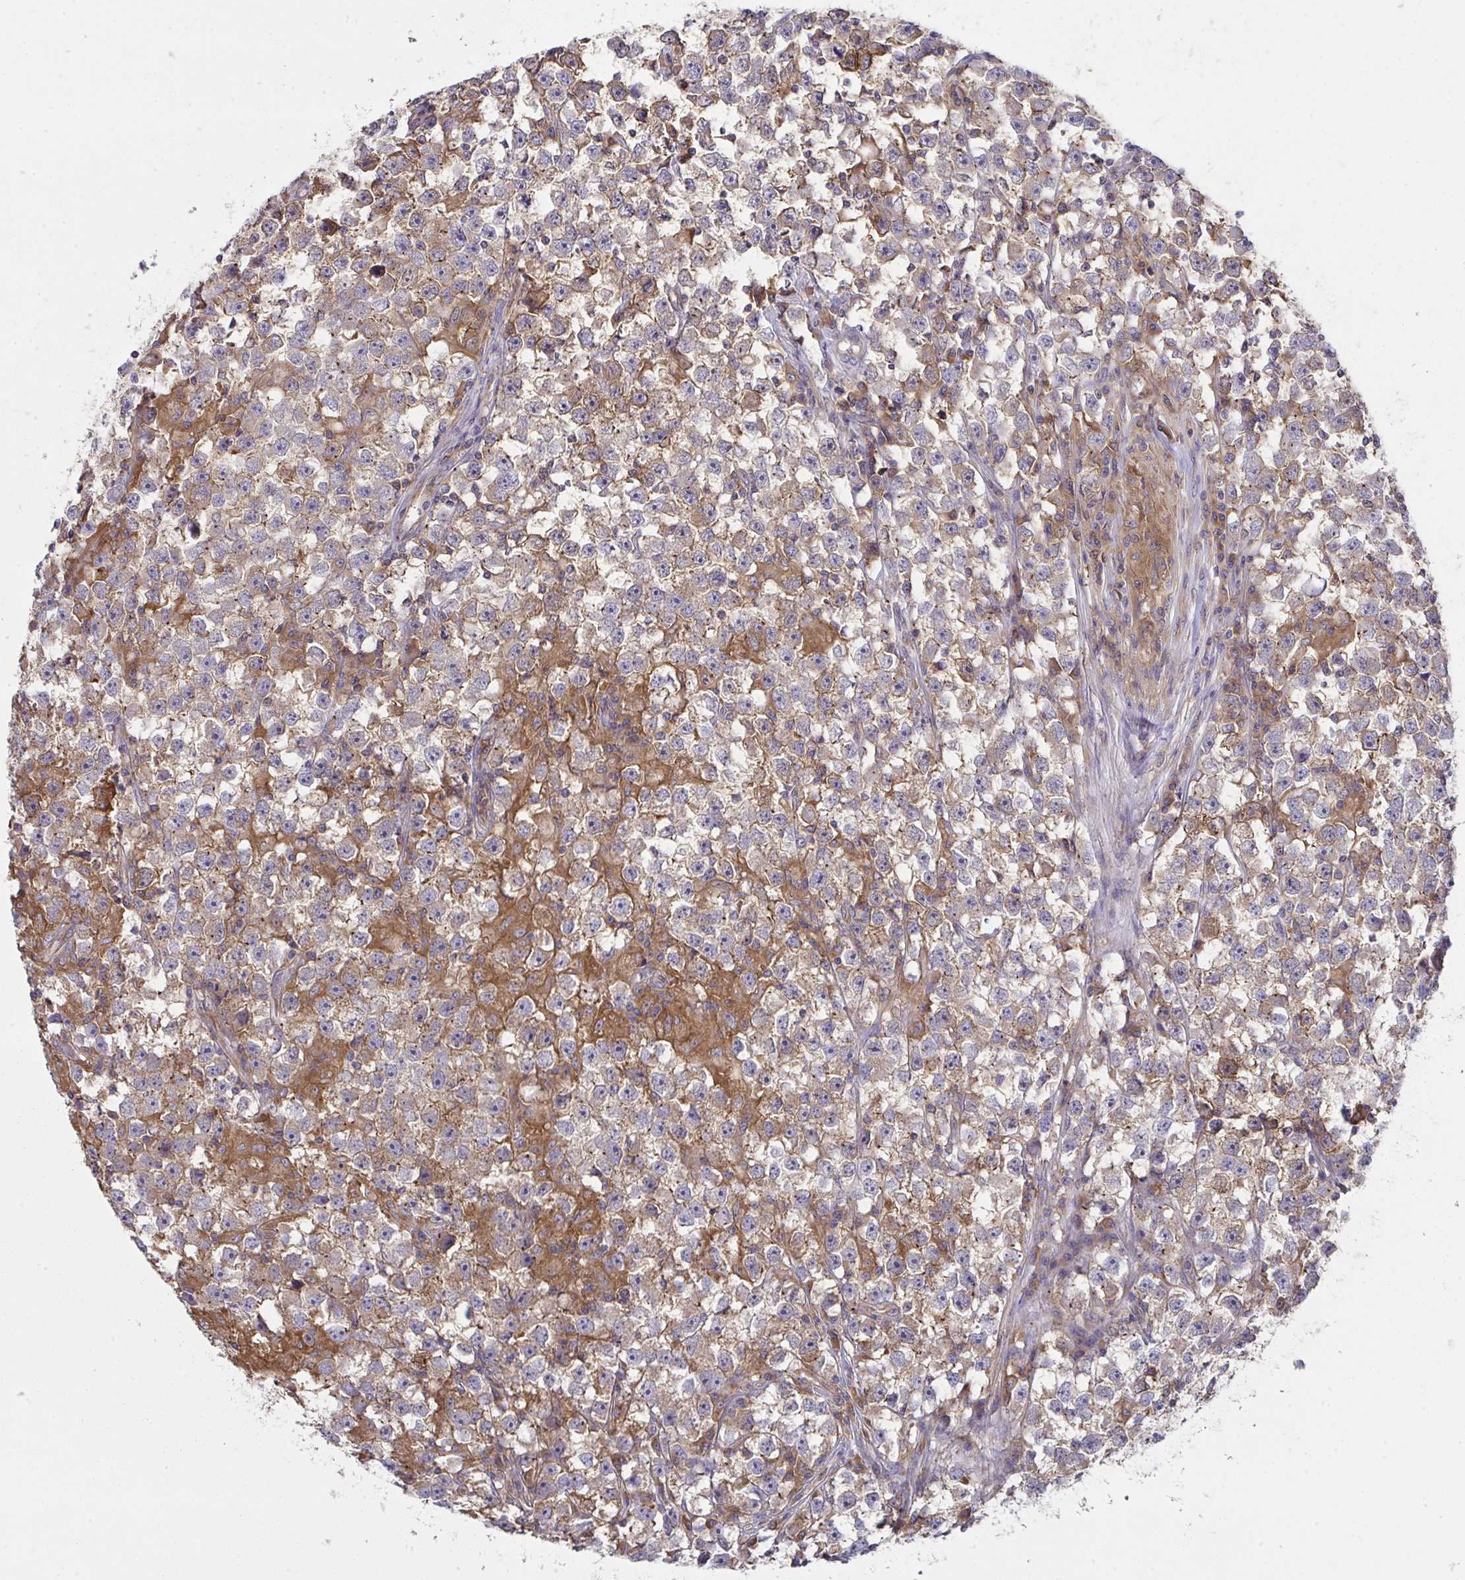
{"staining": {"intensity": "moderate", "quantity": "25%-75%", "location": "cytoplasmic/membranous"}, "tissue": "testis cancer", "cell_type": "Tumor cells", "image_type": "cancer", "snomed": [{"axis": "morphology", "description": "Seminoma, NOS"}, {"axis": "topography", "description": "Testis"}], "caption": "This is a histology image of IHC staining of testis cancer (seminoma), which shows moderate staining in the cytoplasmic/membranous of tumor cells.", "gene": "ALDH16A1", "patient": {"sex": "male", "age": 33}}